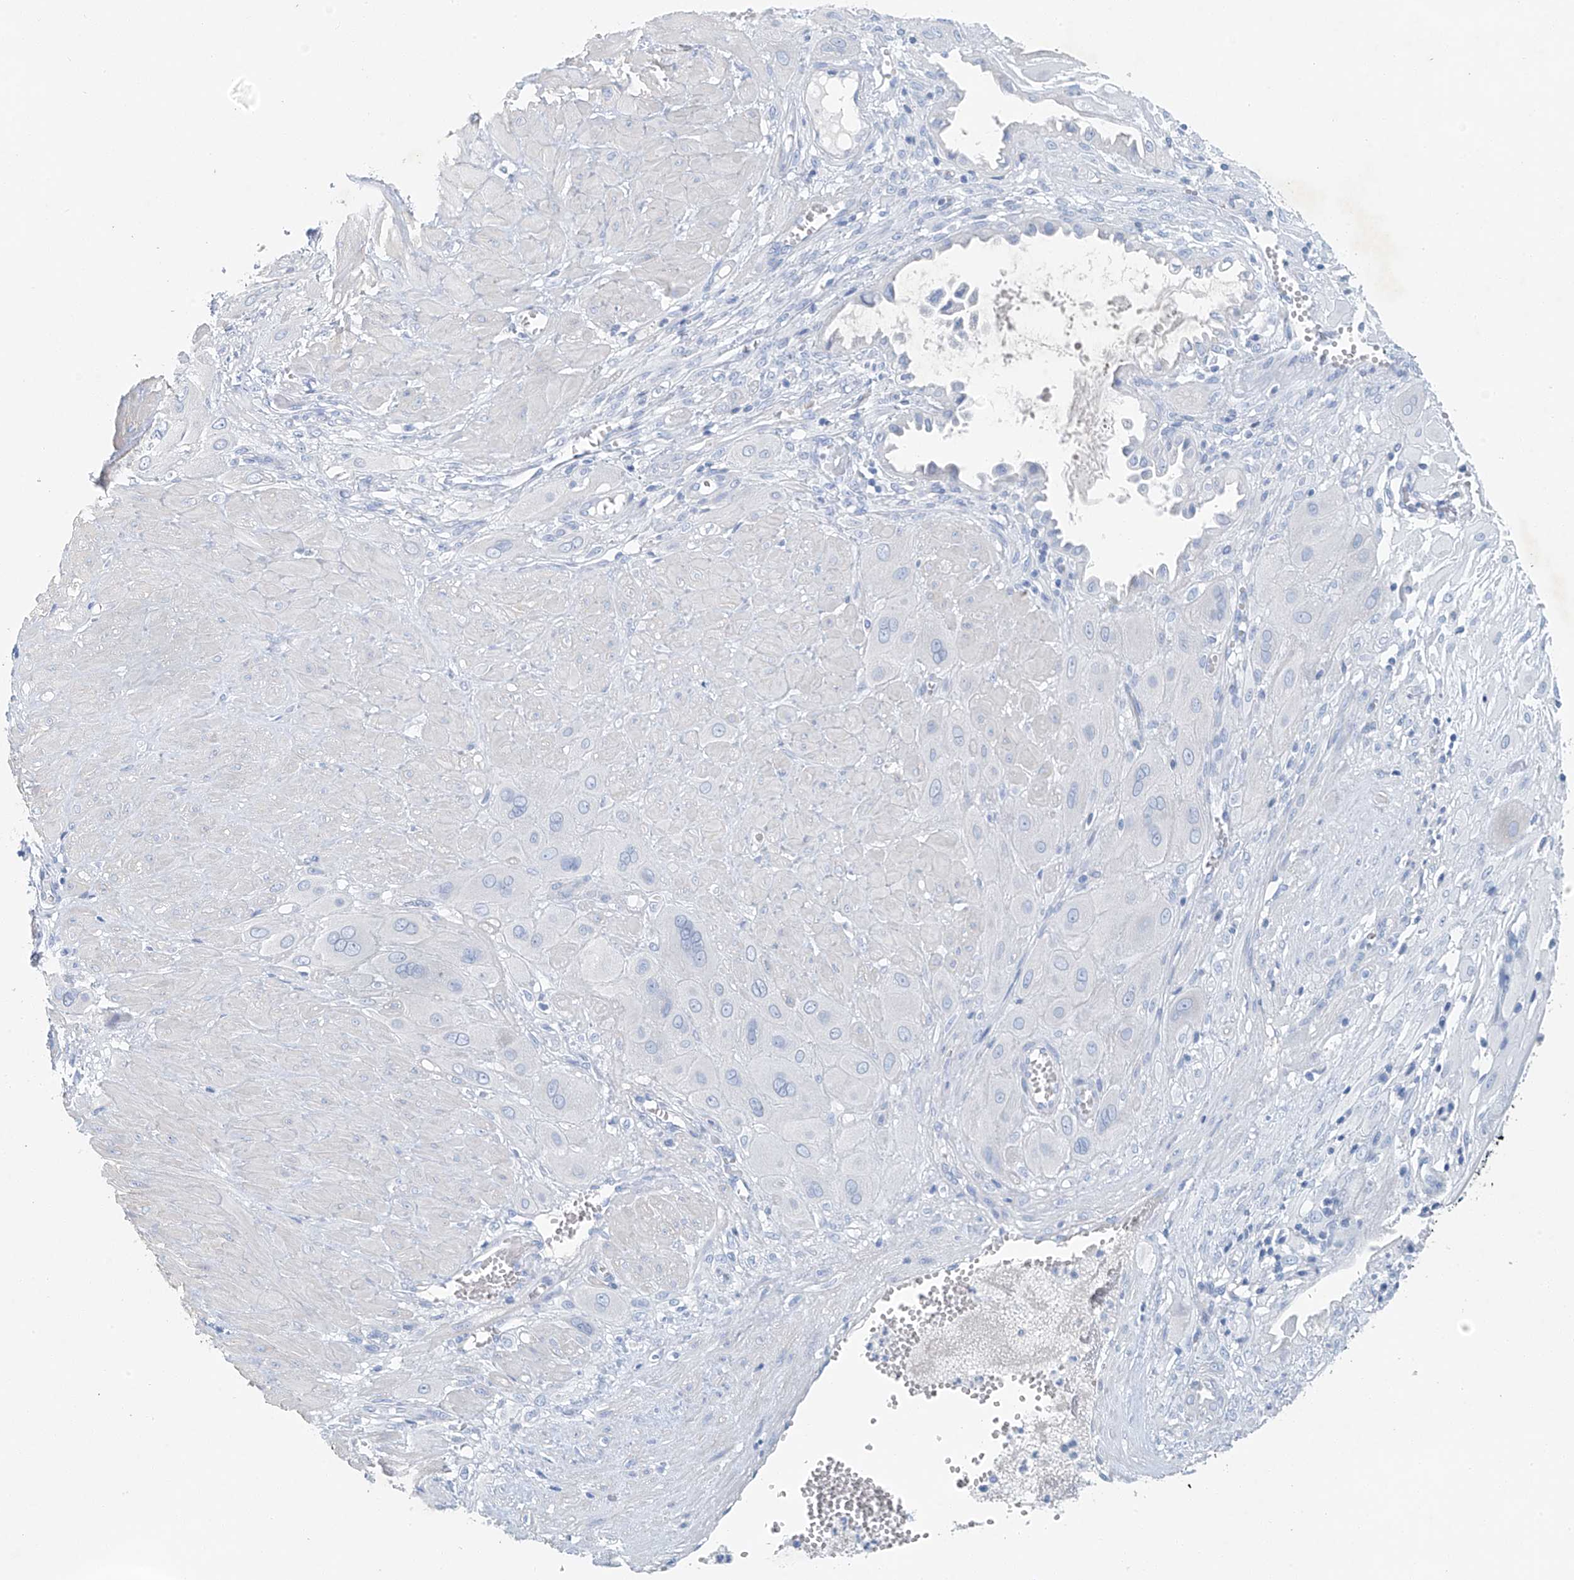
{"staining": {"intensity": "negative", "quantity": "none", "location": "none"}, "tissue": "cervical cancer", "cell_type": "Tumor cells", "image_type": "cancer", "snomed": [{"axis": "morphology", "description": "Squamous cell carcinoma, NOS"}, {"axis": "topography", "description": "Cervix"}], "caption": "Cervical cancer stained for a protein using immunohistochemistry demonstrates no expression tumor cells.", "gene": "C1orf87", "patient": {"sex": "female", "age": 34}}